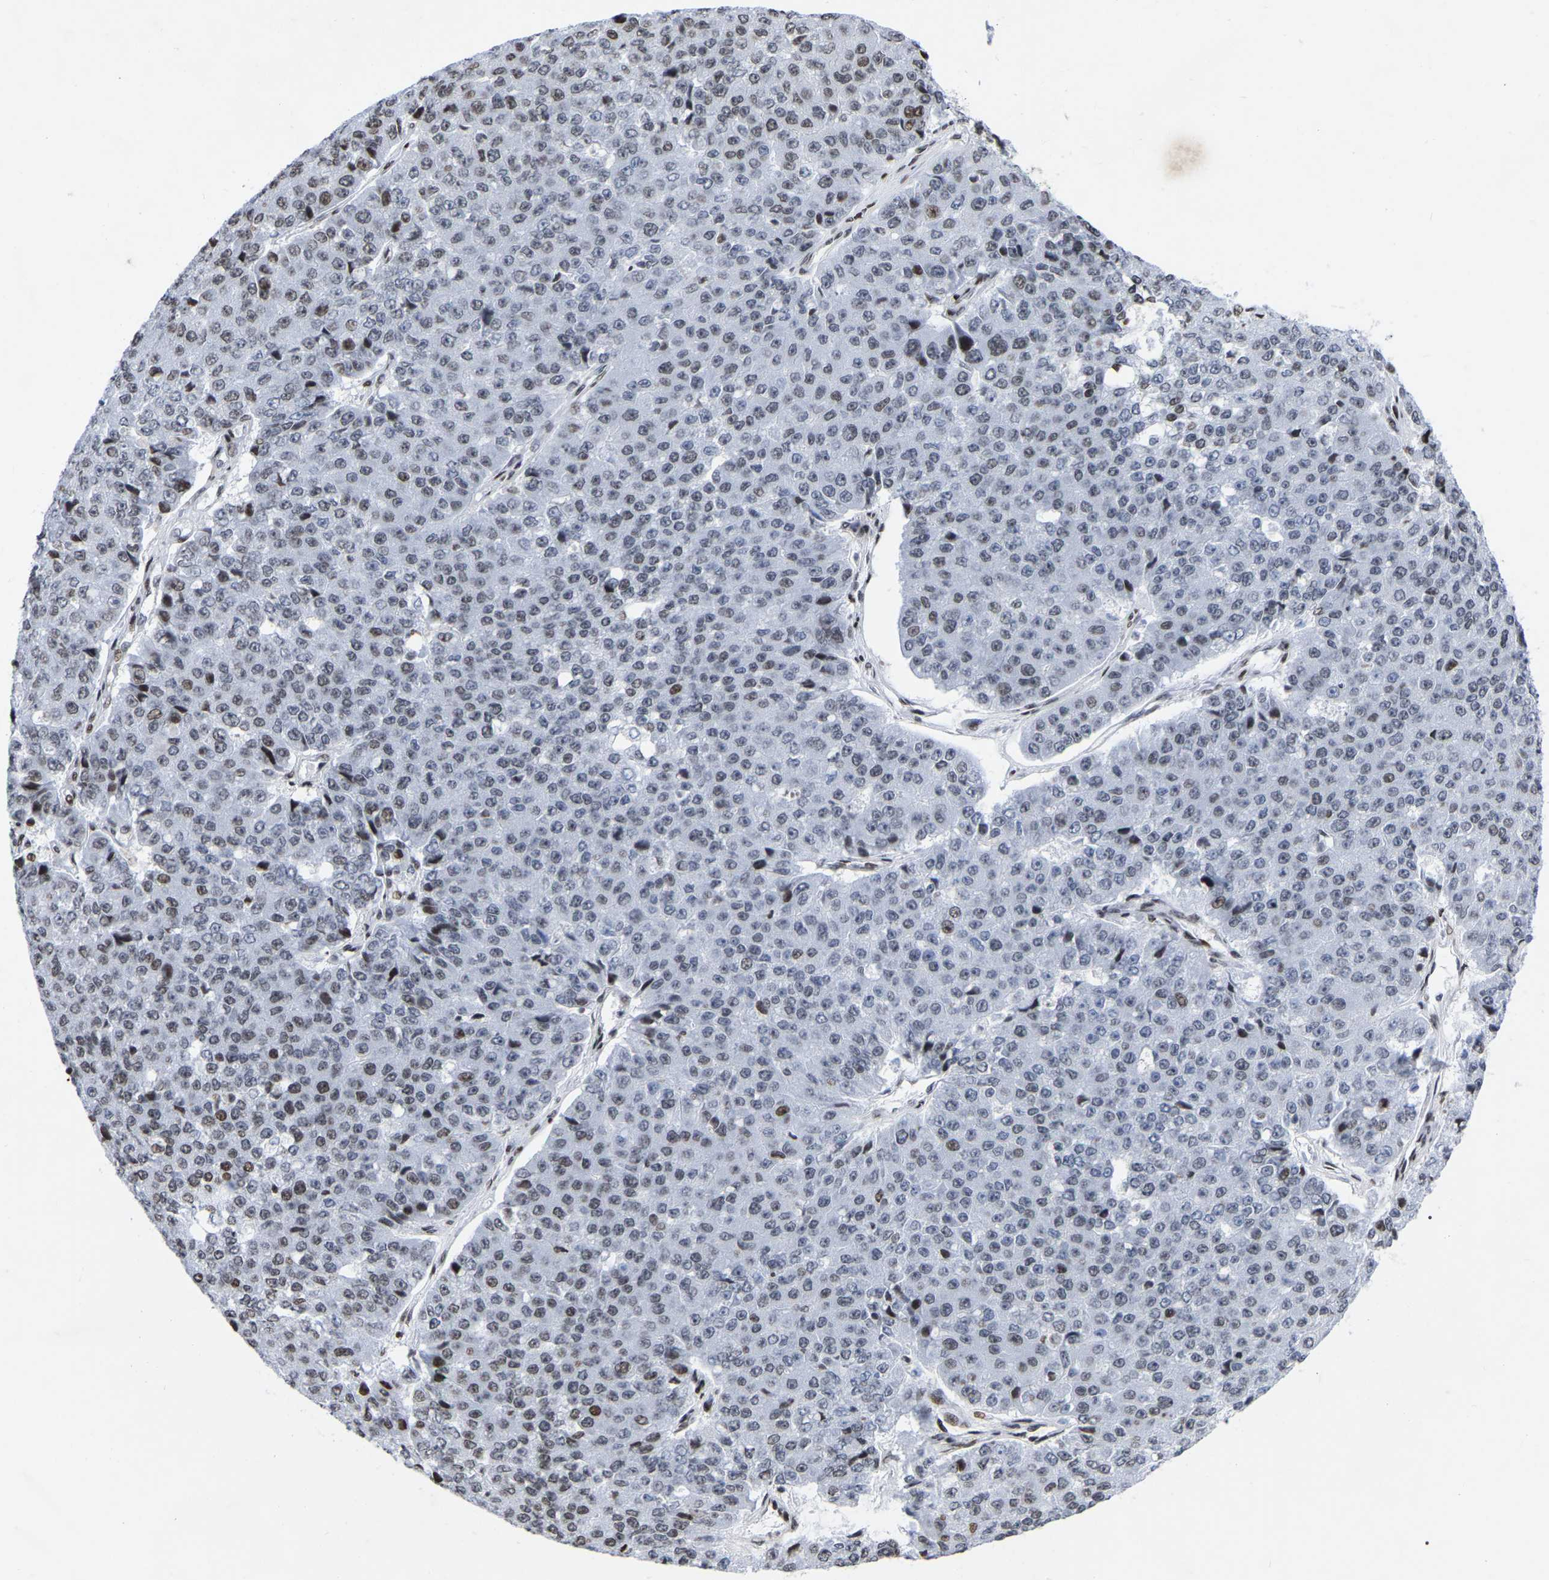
{"staining": {"intensity": "weak", "quantity": "<25%", "location": "nuclear"}, "tissue": "pancreatic cancer", "cell_type": "Tumor cells", "image_type": "cancer", "snomed": [{"axis": "morphology", "description": "Adenocarcinoma, NOS"}, {"axis": "topography", "description": "Pancreas"}], "caption": "Human pancreatic adenocarcinoma stained for a protein using immunohistochemistry exhibits no expression in tumor cells.", "gene": "PRCC", "patient": {"sex": "male", "age": 50}}